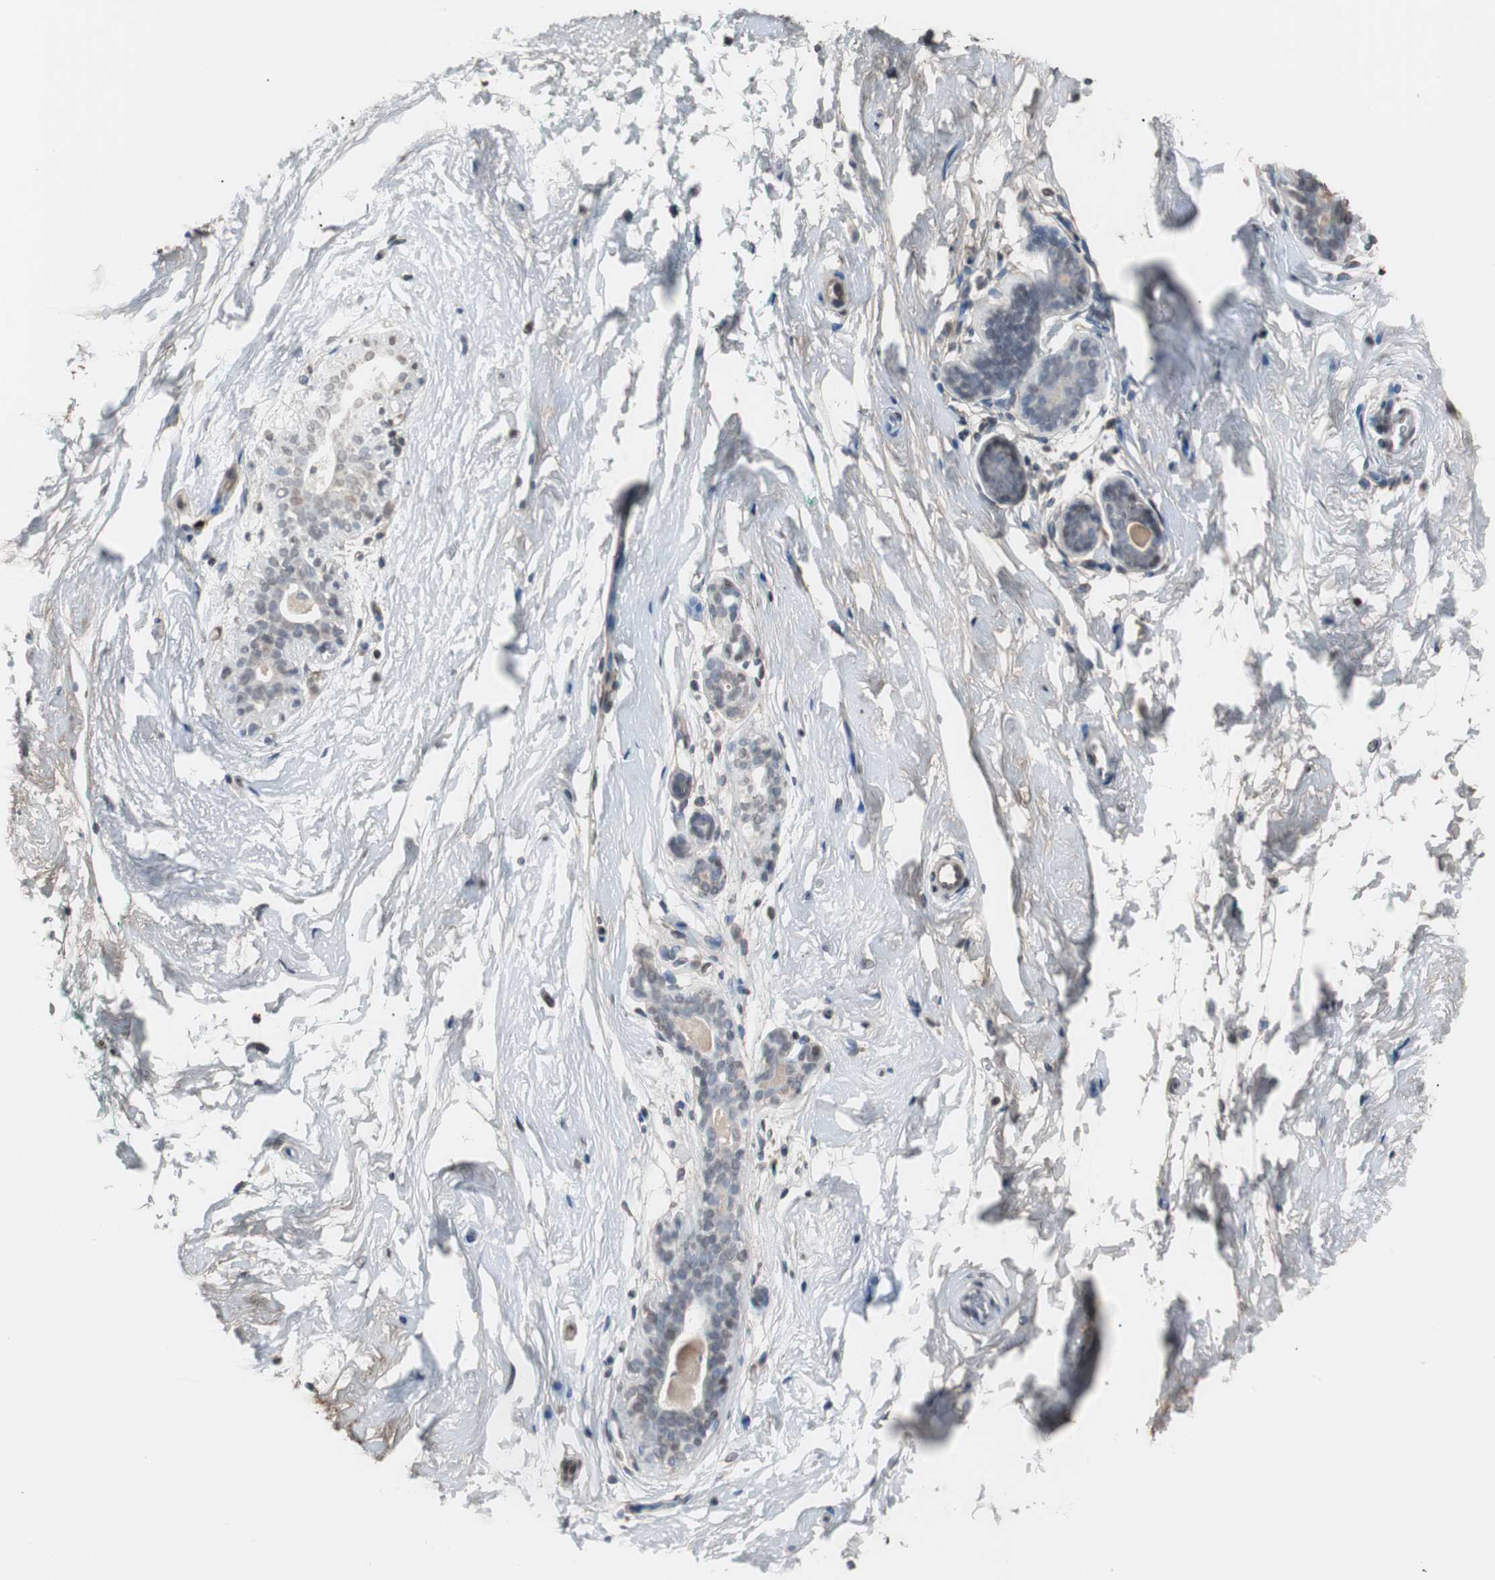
{"staining": {"intensity": "weak", "quantity": "25%-75%", "location": "cytoplasmic/membranous"}, "tissue": "breast", "cell_type": "Adipocytes", "image_type": "normal", "snomed": [{"axis": "morphology", "description": "Normal tissue, NOS"}, {"axis": "topography", "description": "Breast"}], "caption": "An immunohistochemistry histopathology image of unremarkable tissue is shown. Protein staining in brown highlights weak cytoplasmic/membranous positivity in breast within adipocytes. Using DAB (brown) and hematoxylin (blue) stains, captured at high magnification using brightfield microscopy.", "gene": "TOP2A", "patient": {"sex": "female", "age": 52}}